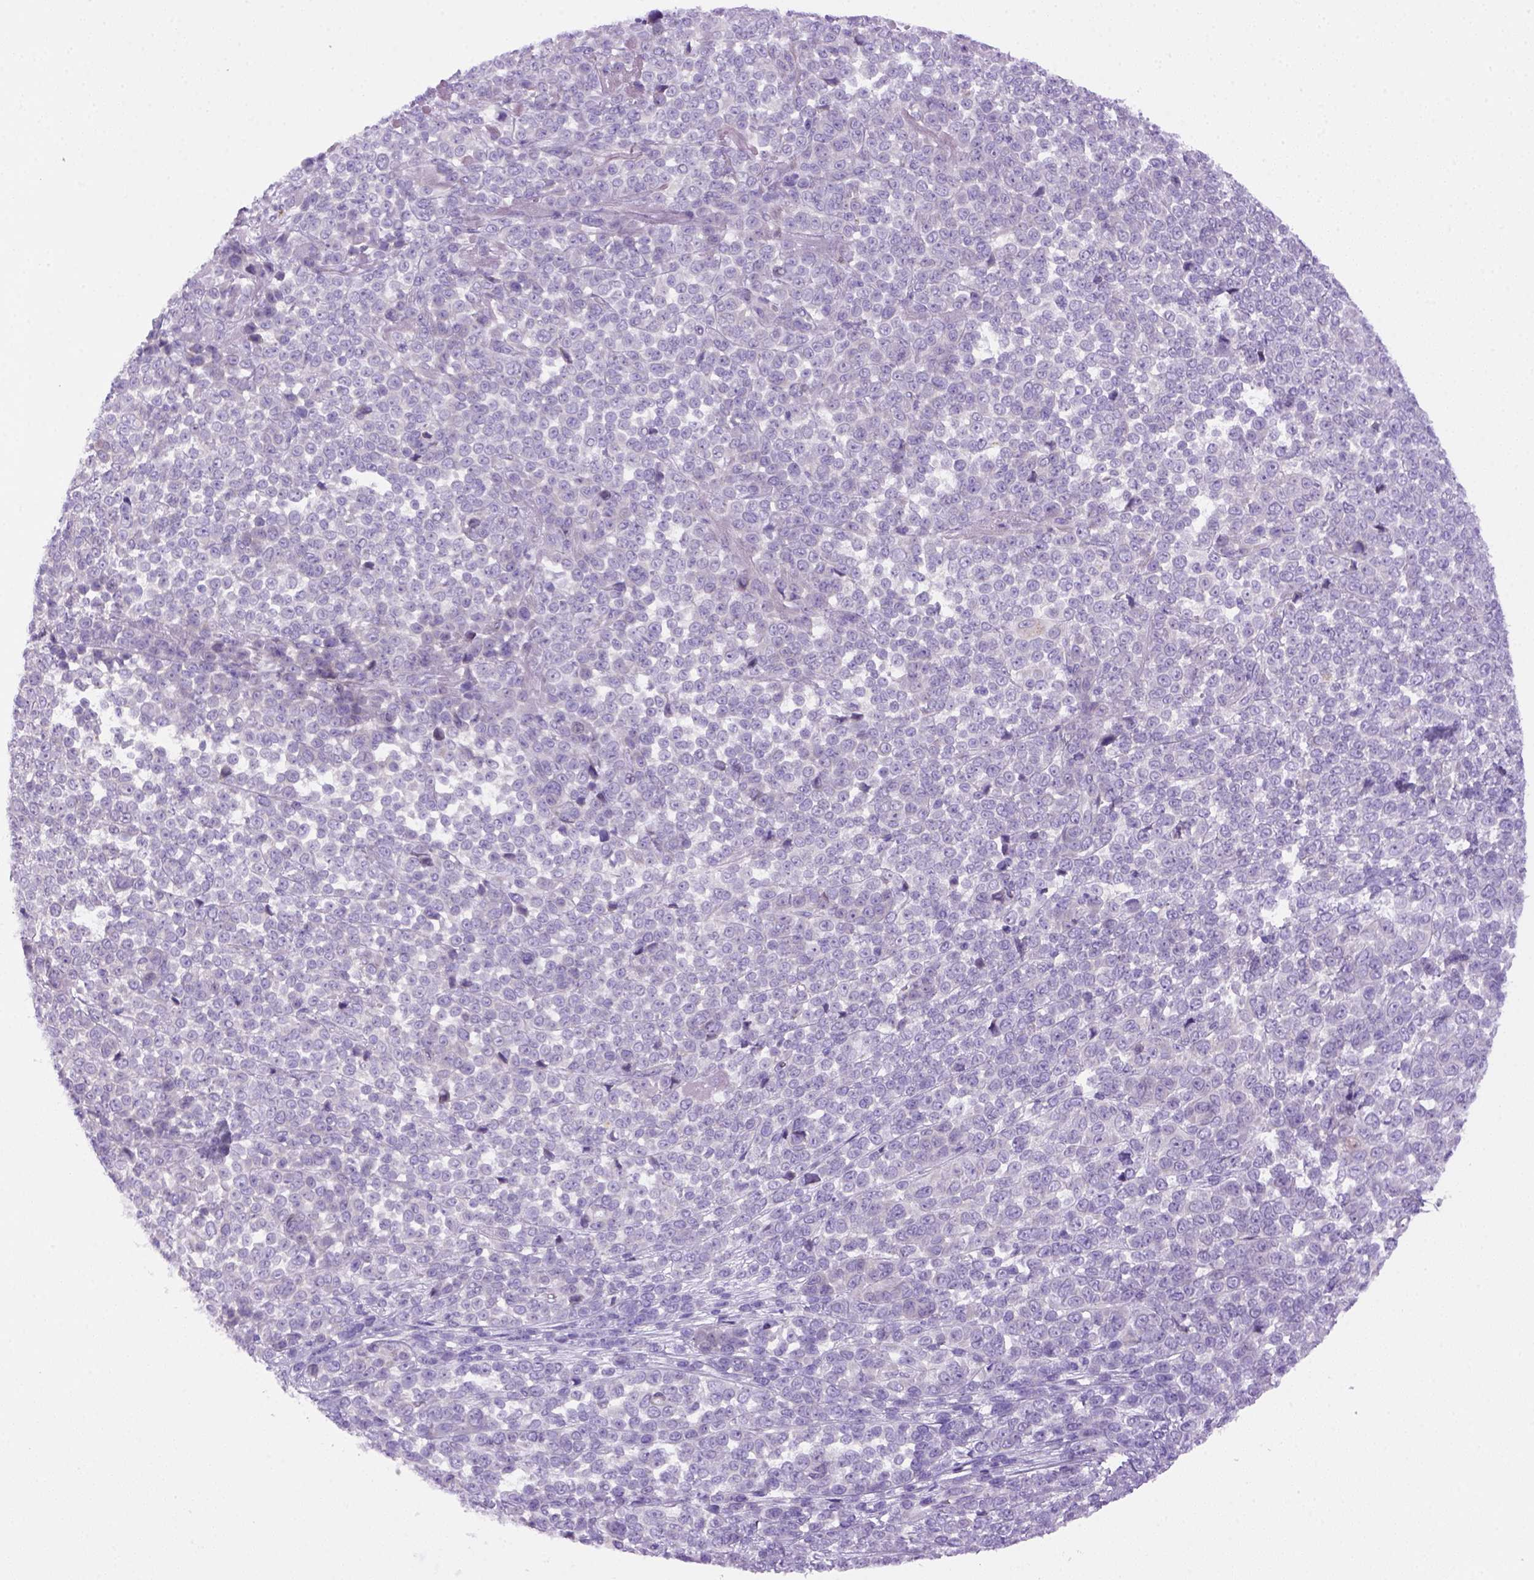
{"staining": {"intensity": "negative", "quantity": "none", "location": "none"}, "tissue": "melanoma", "cell_type": "Tumor cells", "image_type": "cancer", "snomed": [{"axis": "morphology", "description": "Malignant melanoma, NOS"}, {"axis": "topography", "description": "Skin"}], "caption": "Photomicrograph shows no significant protein staining in tumor cells of malignant melanoma.", "gene": "DNAH11", "patient": {"sex": "female", "age": 95}}